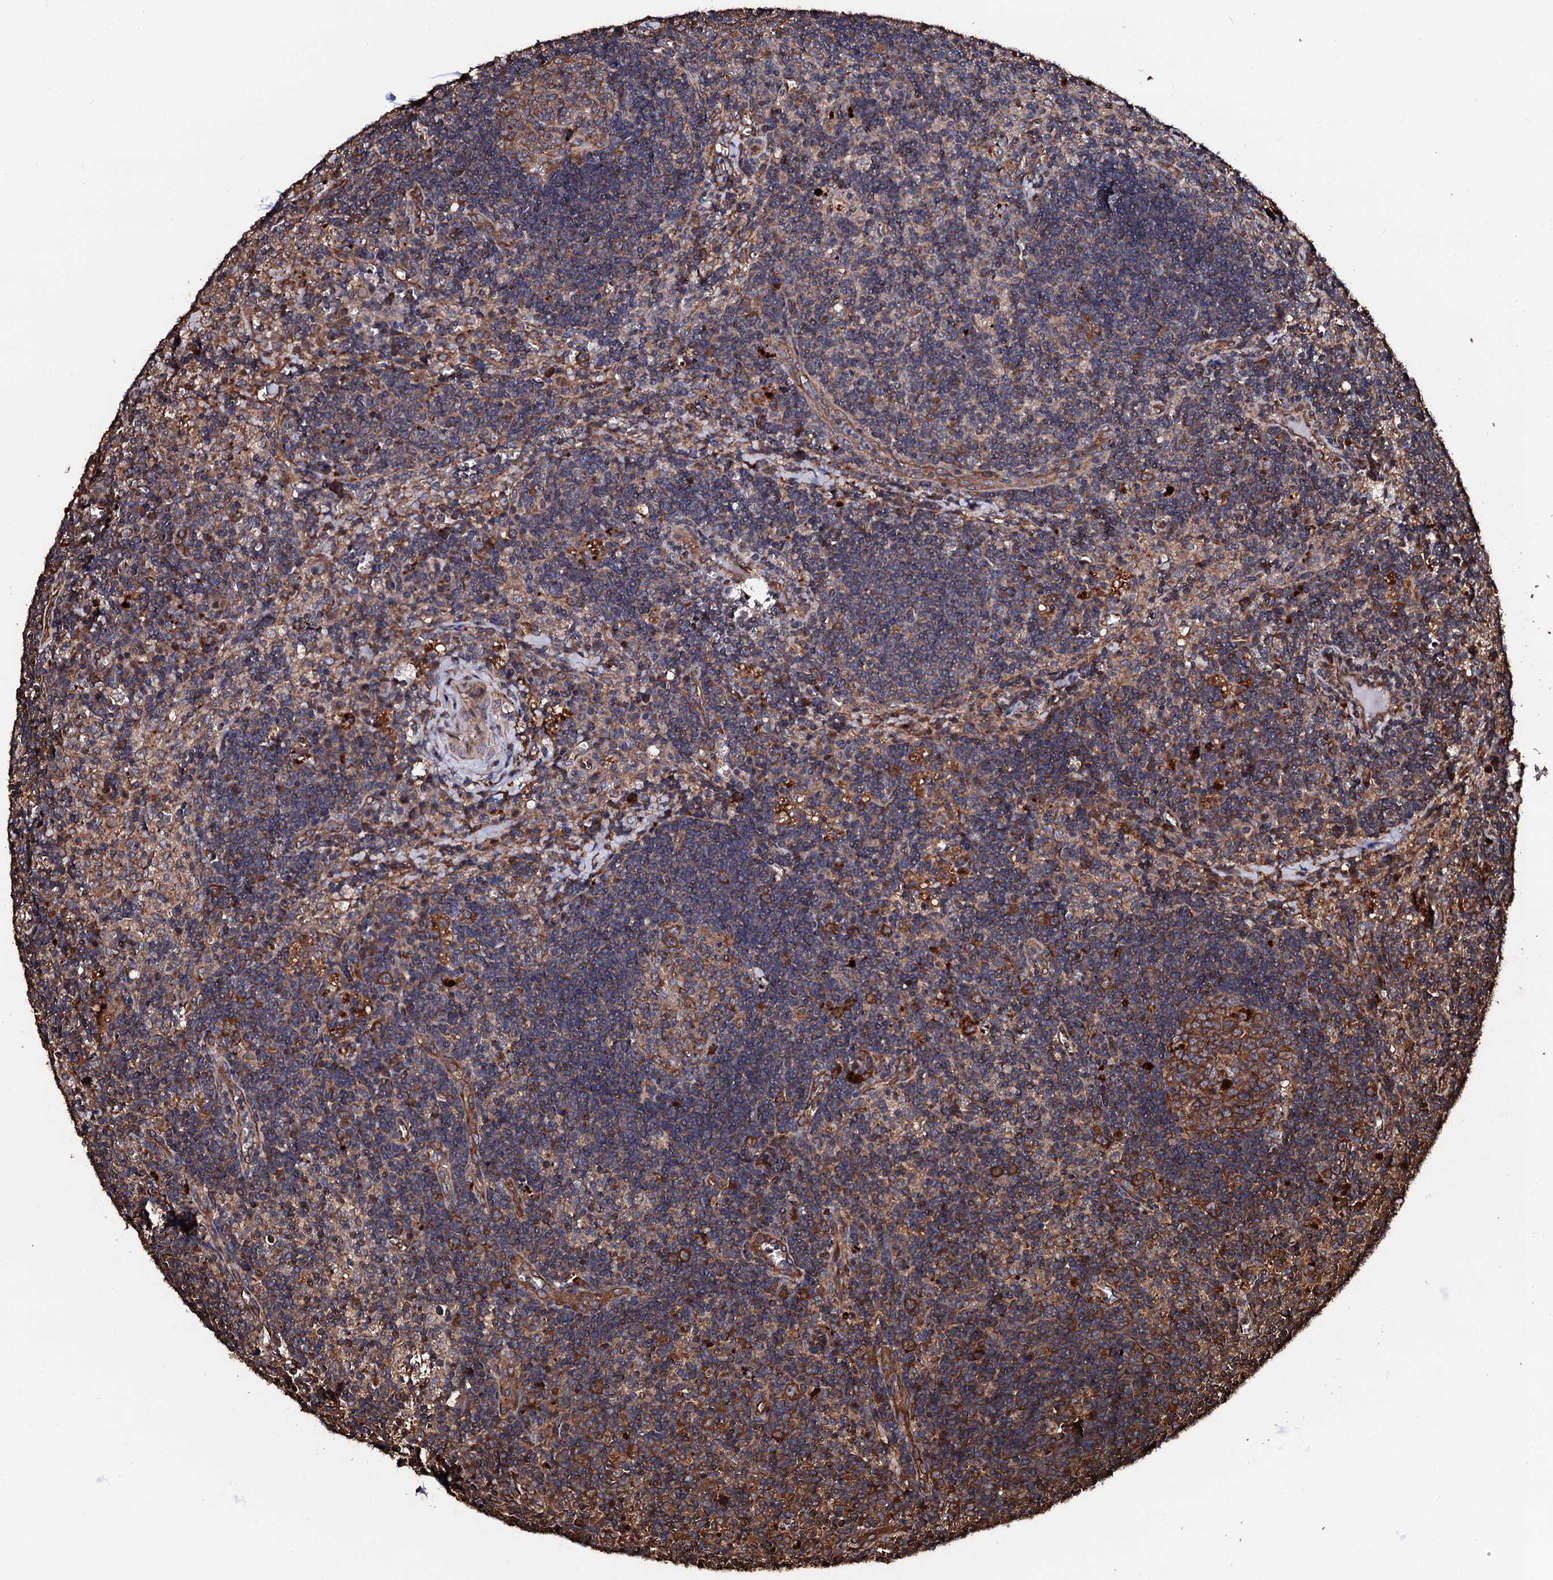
{"staining": {"intensity": "moderate", "quantity": ">75%", "location": "cytoplasmic/membranous"}, "tissue": "lymph node", "cell_type": "Germinal center cells", "image_type": "normal", "snomed": [{"axis": "morphology", "description": "Normal tissue, NOS"}, {"axis": "topography", "description": "Lymph node"}], "caption": "Immunohistochemical staining of unremarkable human lymph node demonstrates moderate cytoplasmic/membranous protein staining in about >75% of germinal center cells. Nuclei are stained in blue.", "gene": "CKAP5", "patient": {"sex": "male", "age": 58}}